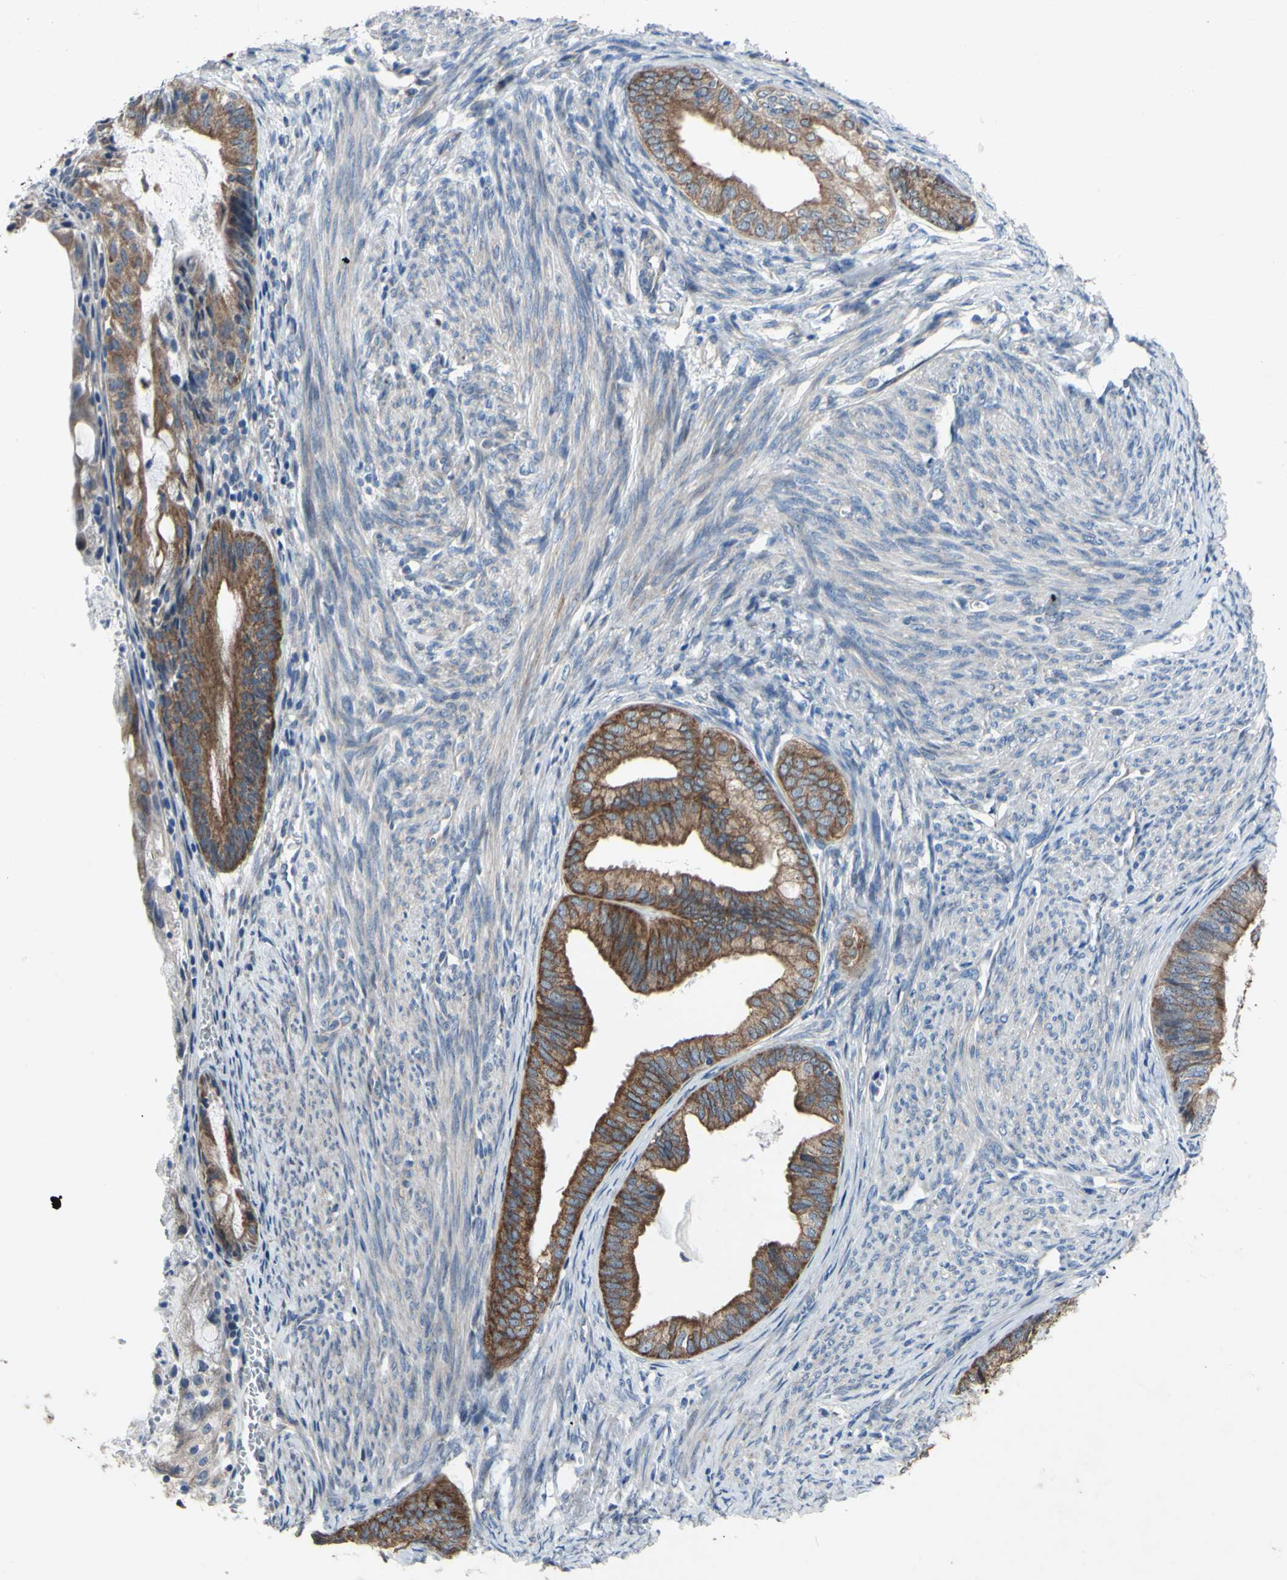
{"staining": {"intensity": "strong", "quantity": ">75%", "location": "cytoplasmic/membranous"}, "tissue": "endometrial cancer", "cell_type": "Tumor cells", "image_type": "cancer", "snomed": [{"axis": "morphology", "description": "Adenocarcinoma, NOS"}, {"axis": "topography", "description": "Endometrium"}], "caption": "High-magnification brightfield microscopy of endometrial adenocarcinoma stained with DAB (brown) and counterstained with hematoxylin (blue). tumor cells exhibit strong cytoplasmic/membranous positivity is appreciated in approximately>75% of cells.", "gene": "GRAMD2B", "patient": {"sex": "female", "age": 86}}